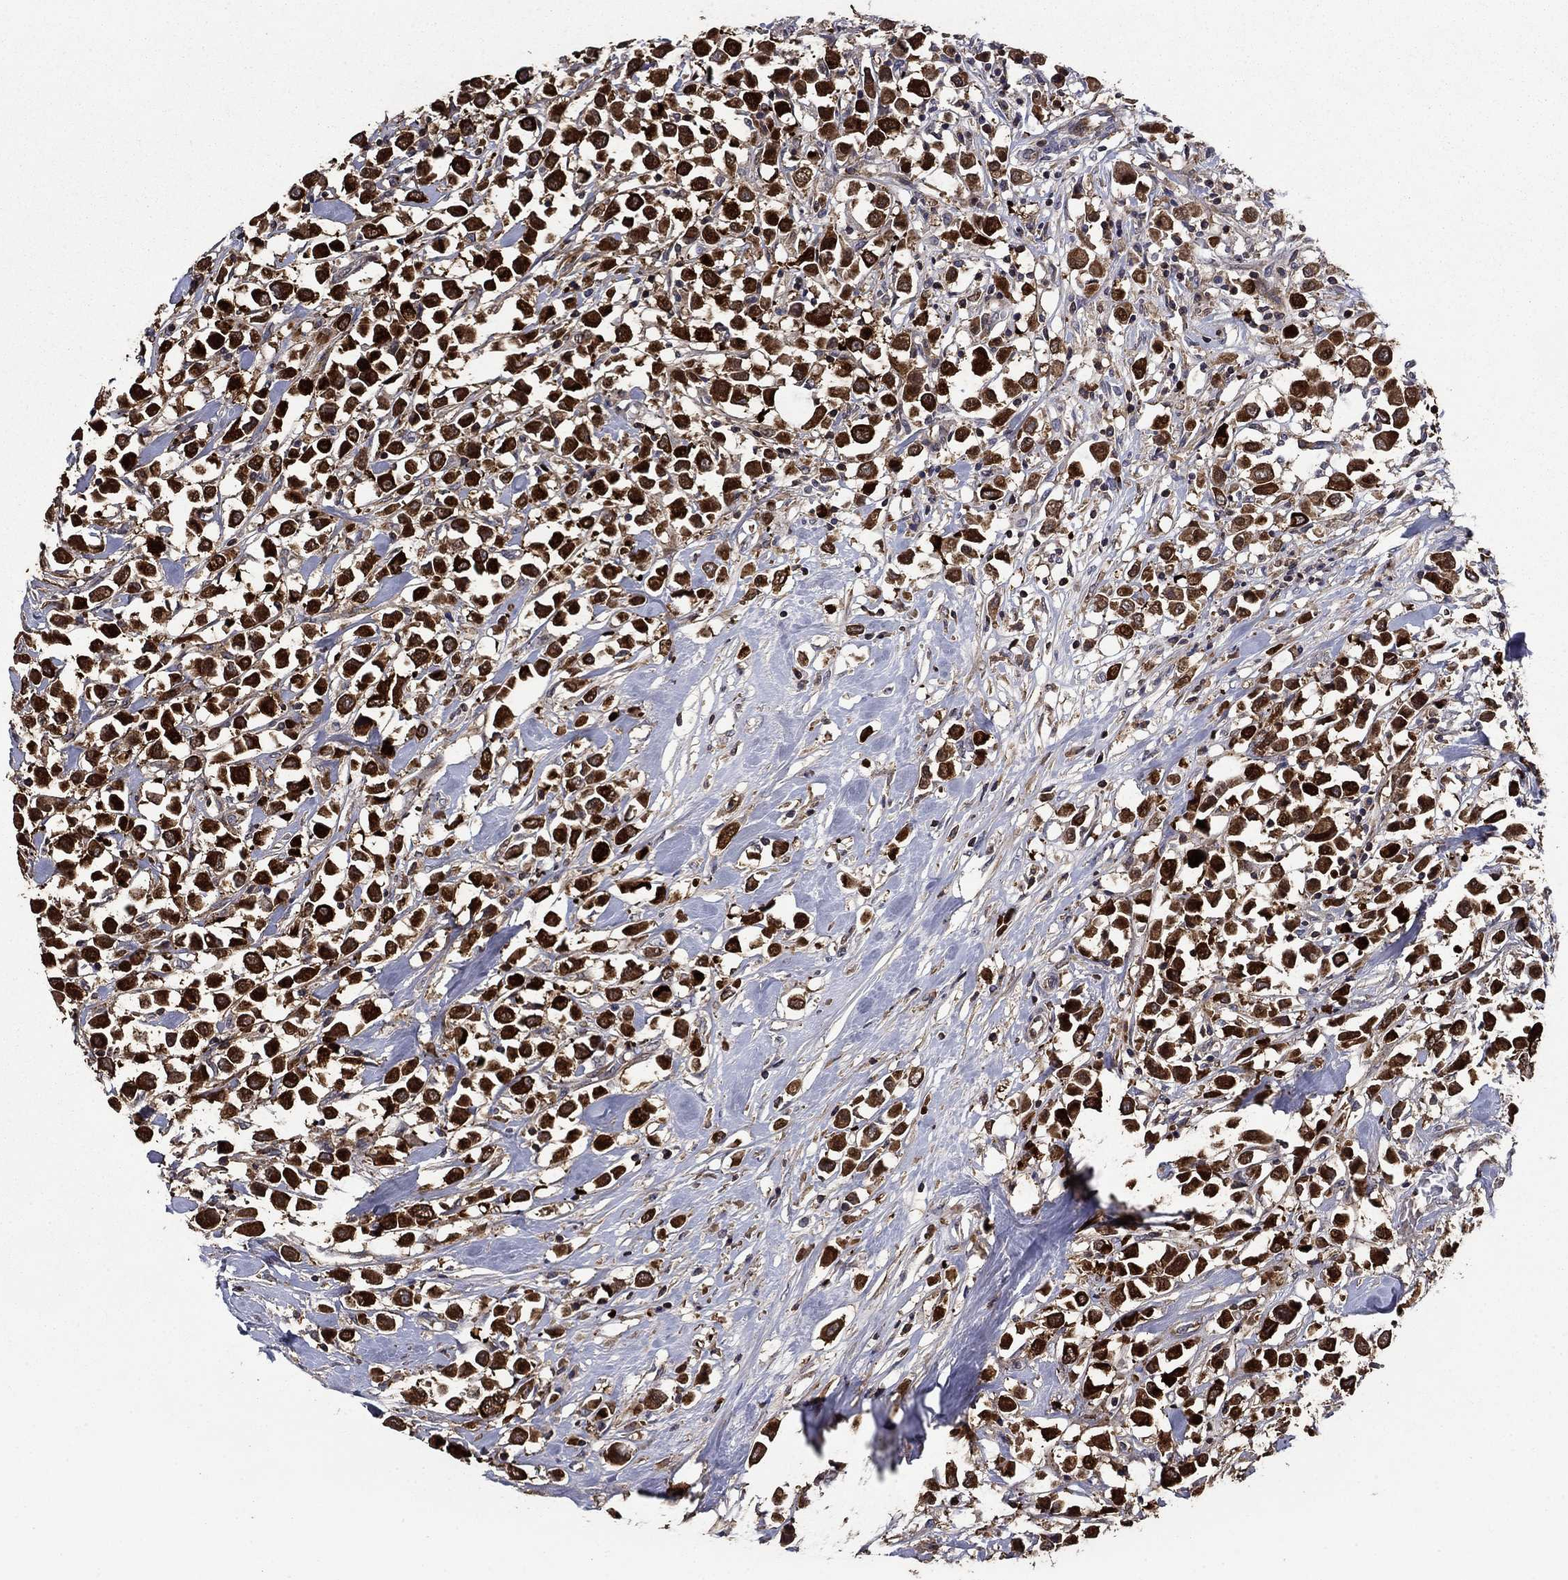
{"staining": {"intensity": "strong", "quantity": ">75%", "location": "cytoplasmic/membranous"}, "tissue": "breast cancer", "cell_type": "Tumor cells", "image_type": "cancer", "snomed": [{"axis": "morphology", "description": "Duct carcinoma"}, {"axis": "topography", "description": "Breast"}], "caption": "The micrograph demonstrates a brown stain indicating the presence of a protein in the cytoplasmic/membranous of tumor cells in breast cancer (intraductal carcinoma). Nuclei are stained in blue.", "gene": "DVL1", "patient": {"sex": "female", "age": 61}}